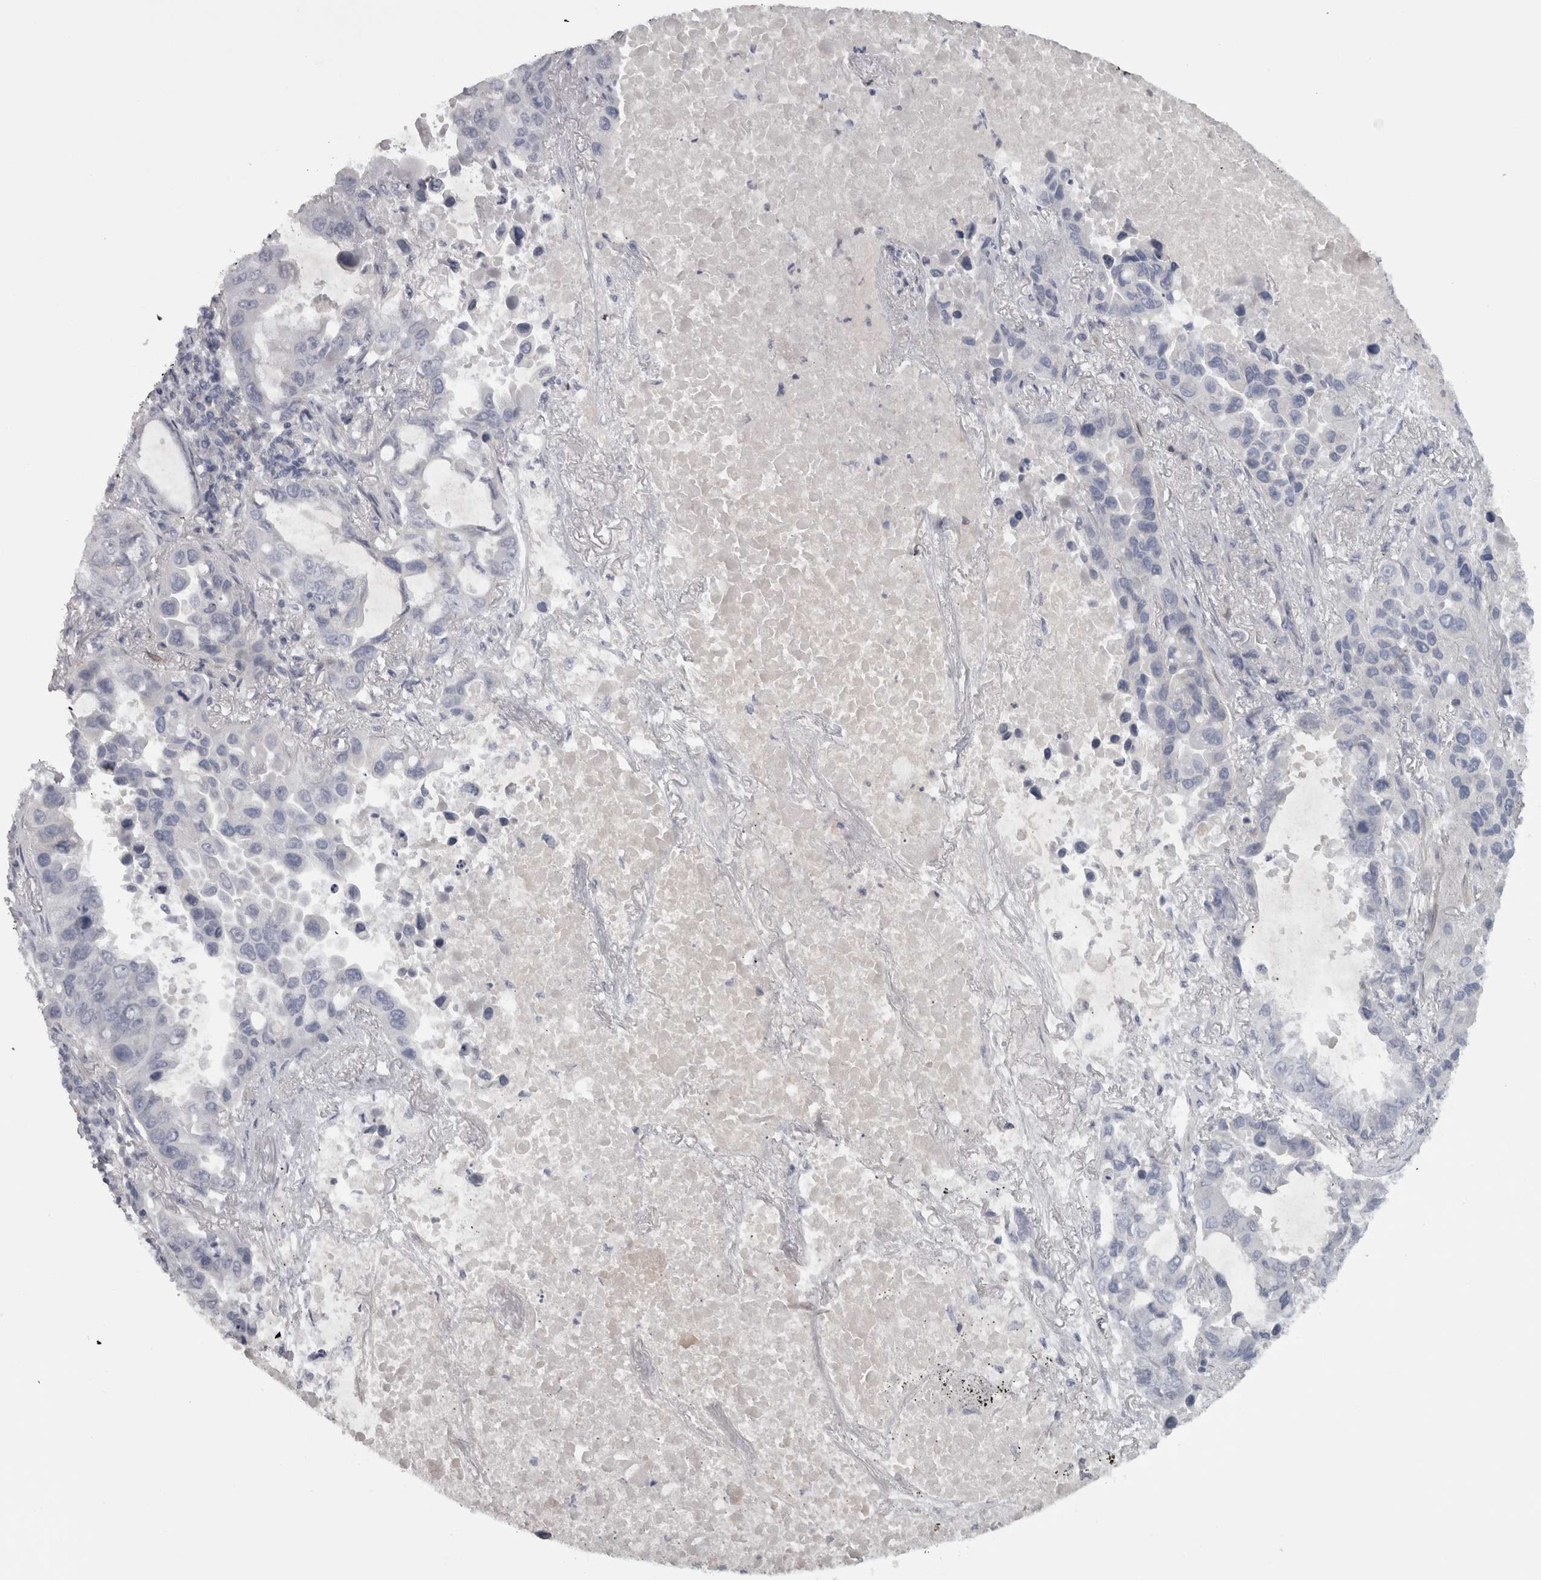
{"staining": {"intensity": "negative", "quantity": "none", "location": "none"}, "tissue": "lung cancer", "cell_type": "Tumor cells", "image_type": "cancer", "snomed": [{"axis": "morphology", "description": "Adenocarcinoma, NOS"}, {"axis": "topography", "description": "Lung"}], "caption": "Immunohistochemical staining of lung cancer exhibits no significant expression in tumor cells.", "gene": "PPP1R12B", "patient": {"sex": "male", "age": 64}}